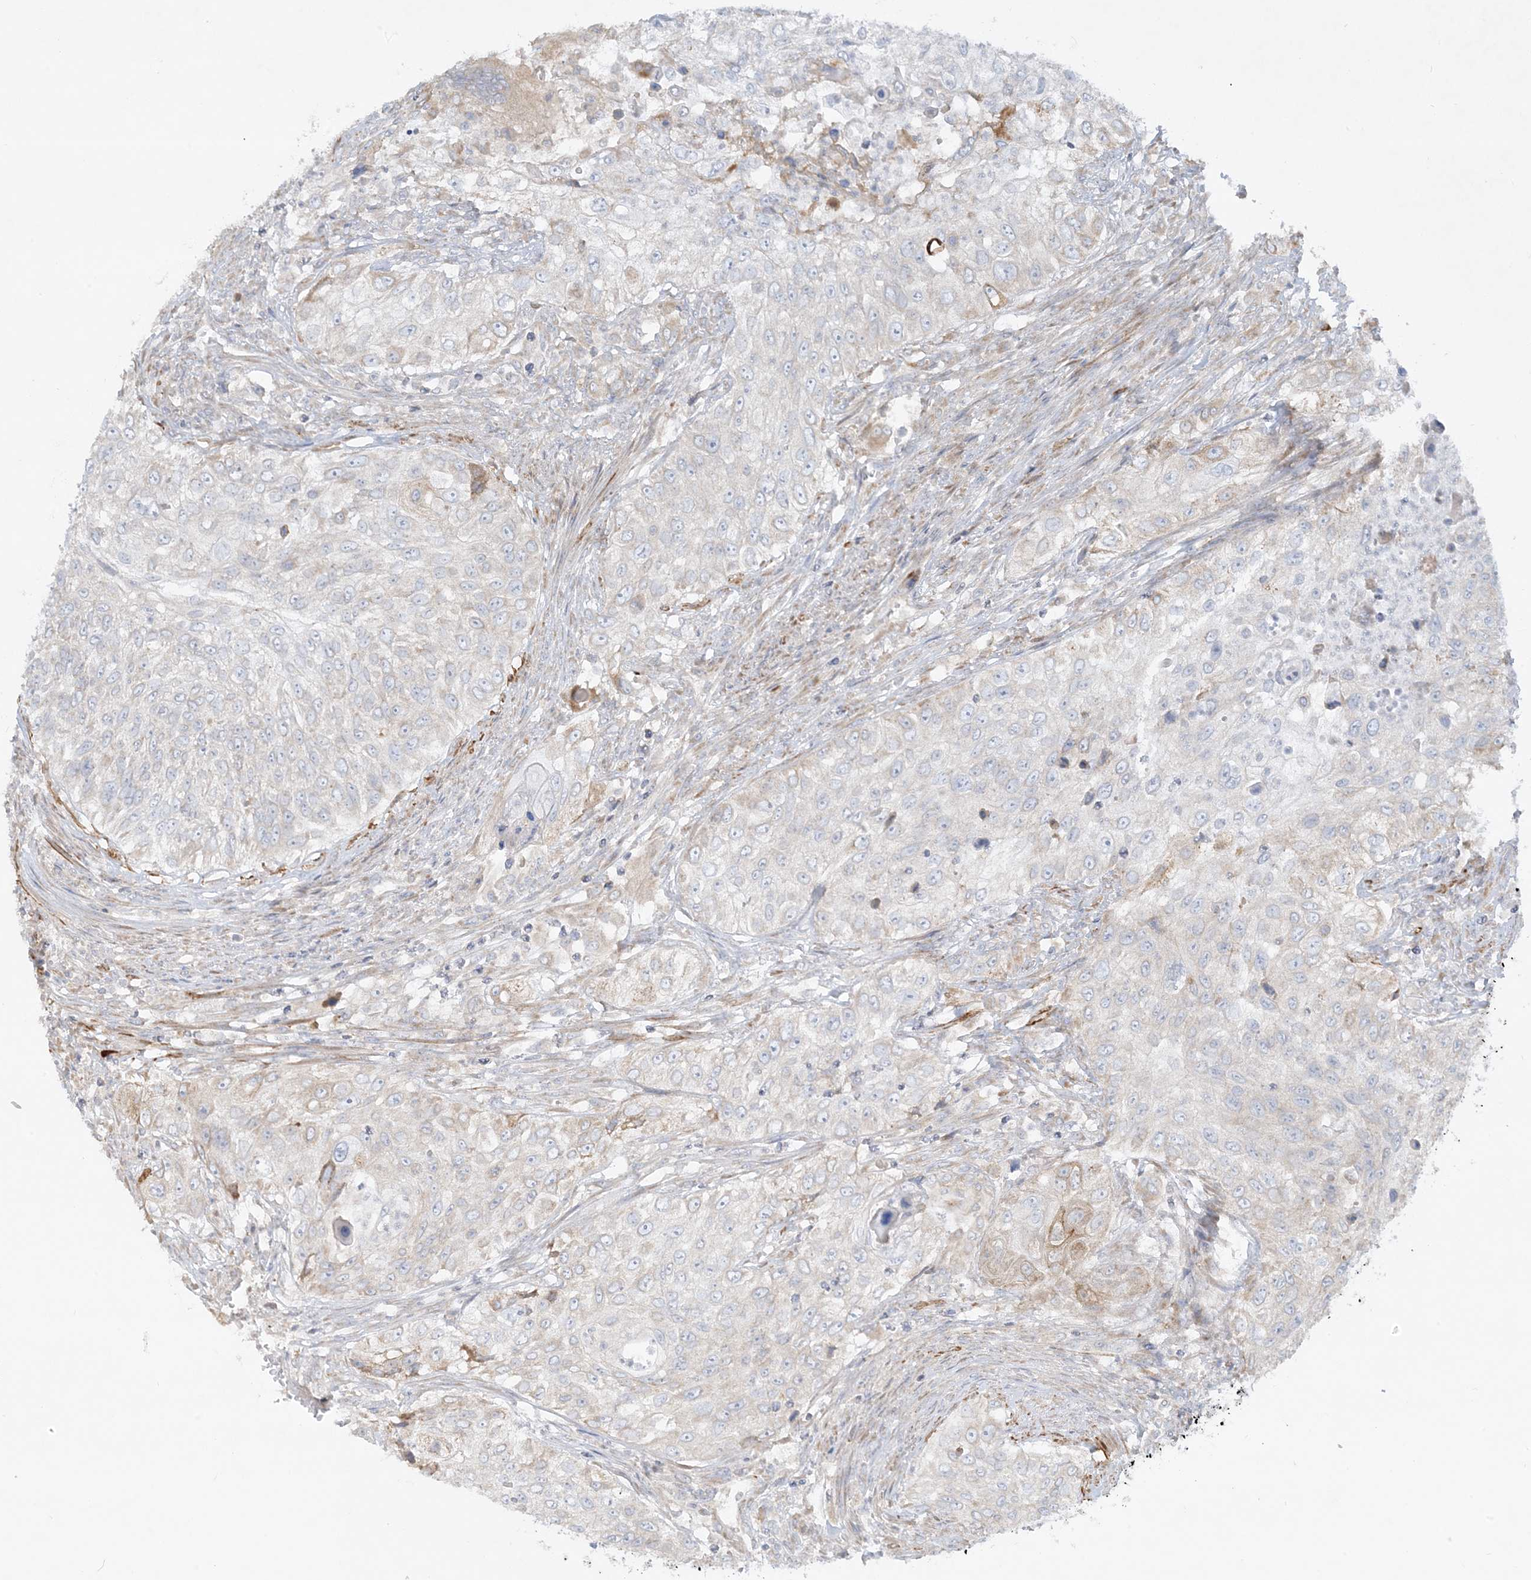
{"staining": {"intensity": "negative", "quantity": "none", "location": "none"}, "tissue": "urothelial cancer", "cell_type": "Tumor cells", "image_type": "cancer", "snomed": [{"axis": "morphology", "description": "Urothelial carcinoma, High grade"}, {"axis": "topography", "description": "Urinary bladder"}], "caption": "Tumor cells show no significant protein staining in high-grade urothelial carcinoma.", "gene": "THADA", "patient": {"sex": "female", "age": 60}}